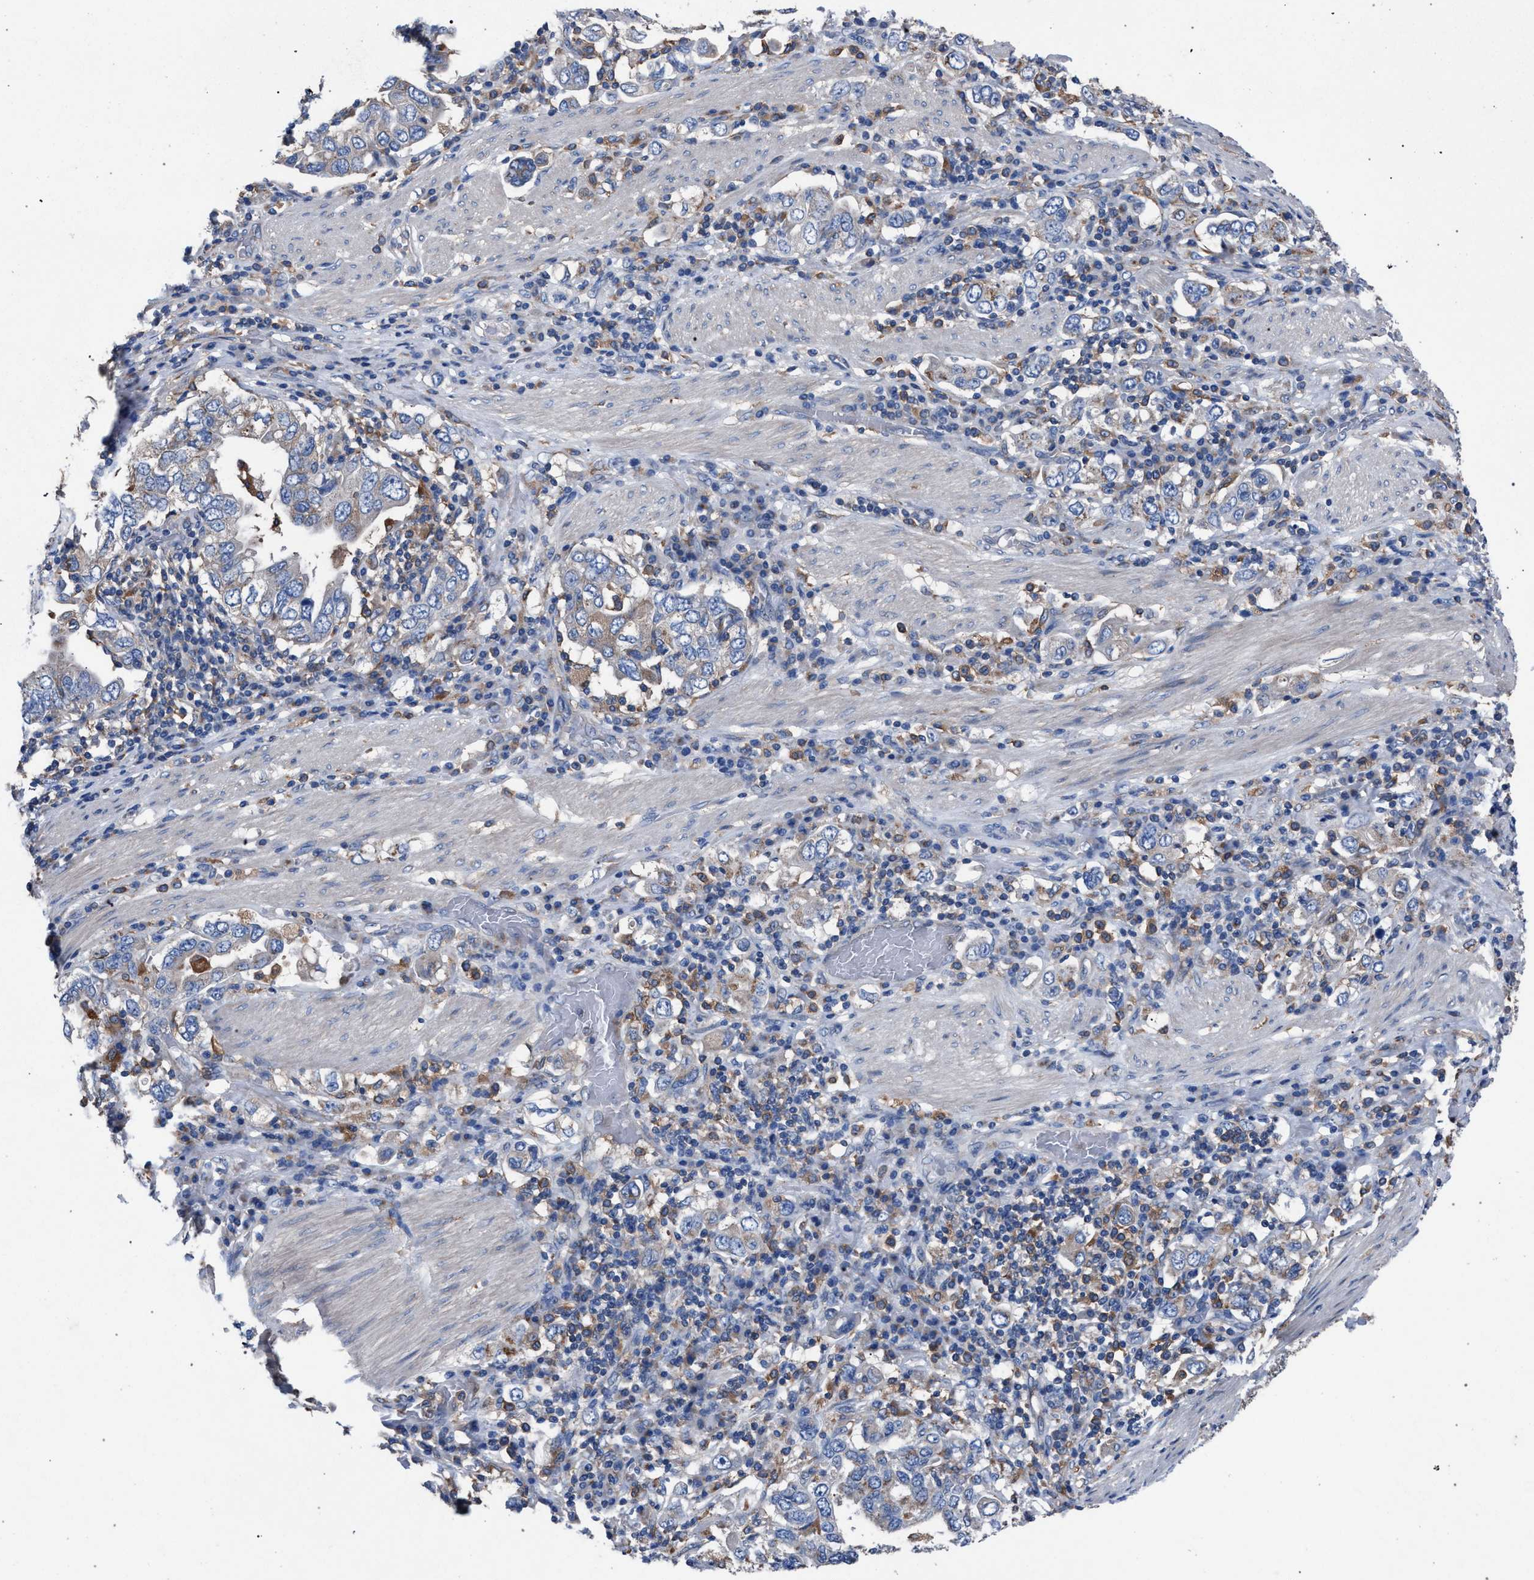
{"staining": {"intensity": "weak", "quantity": "<25%", "location": "cytoplasmic/membranous"}, "tissue": "stomach cancer", "cell_type": "Tumor cells", "image_type": "cancer", "snomed": [{"axis": "morphology", "description": "Adenocarcinoma, NOS"}, {"axis": "topography", "description": "Stomach, upper"}], "caption": "Tumor cells are negative for protein expression in human stomach cancer.", "gene": "ATP6V0A1", "patient": {"sex": "male", "age": 62}}